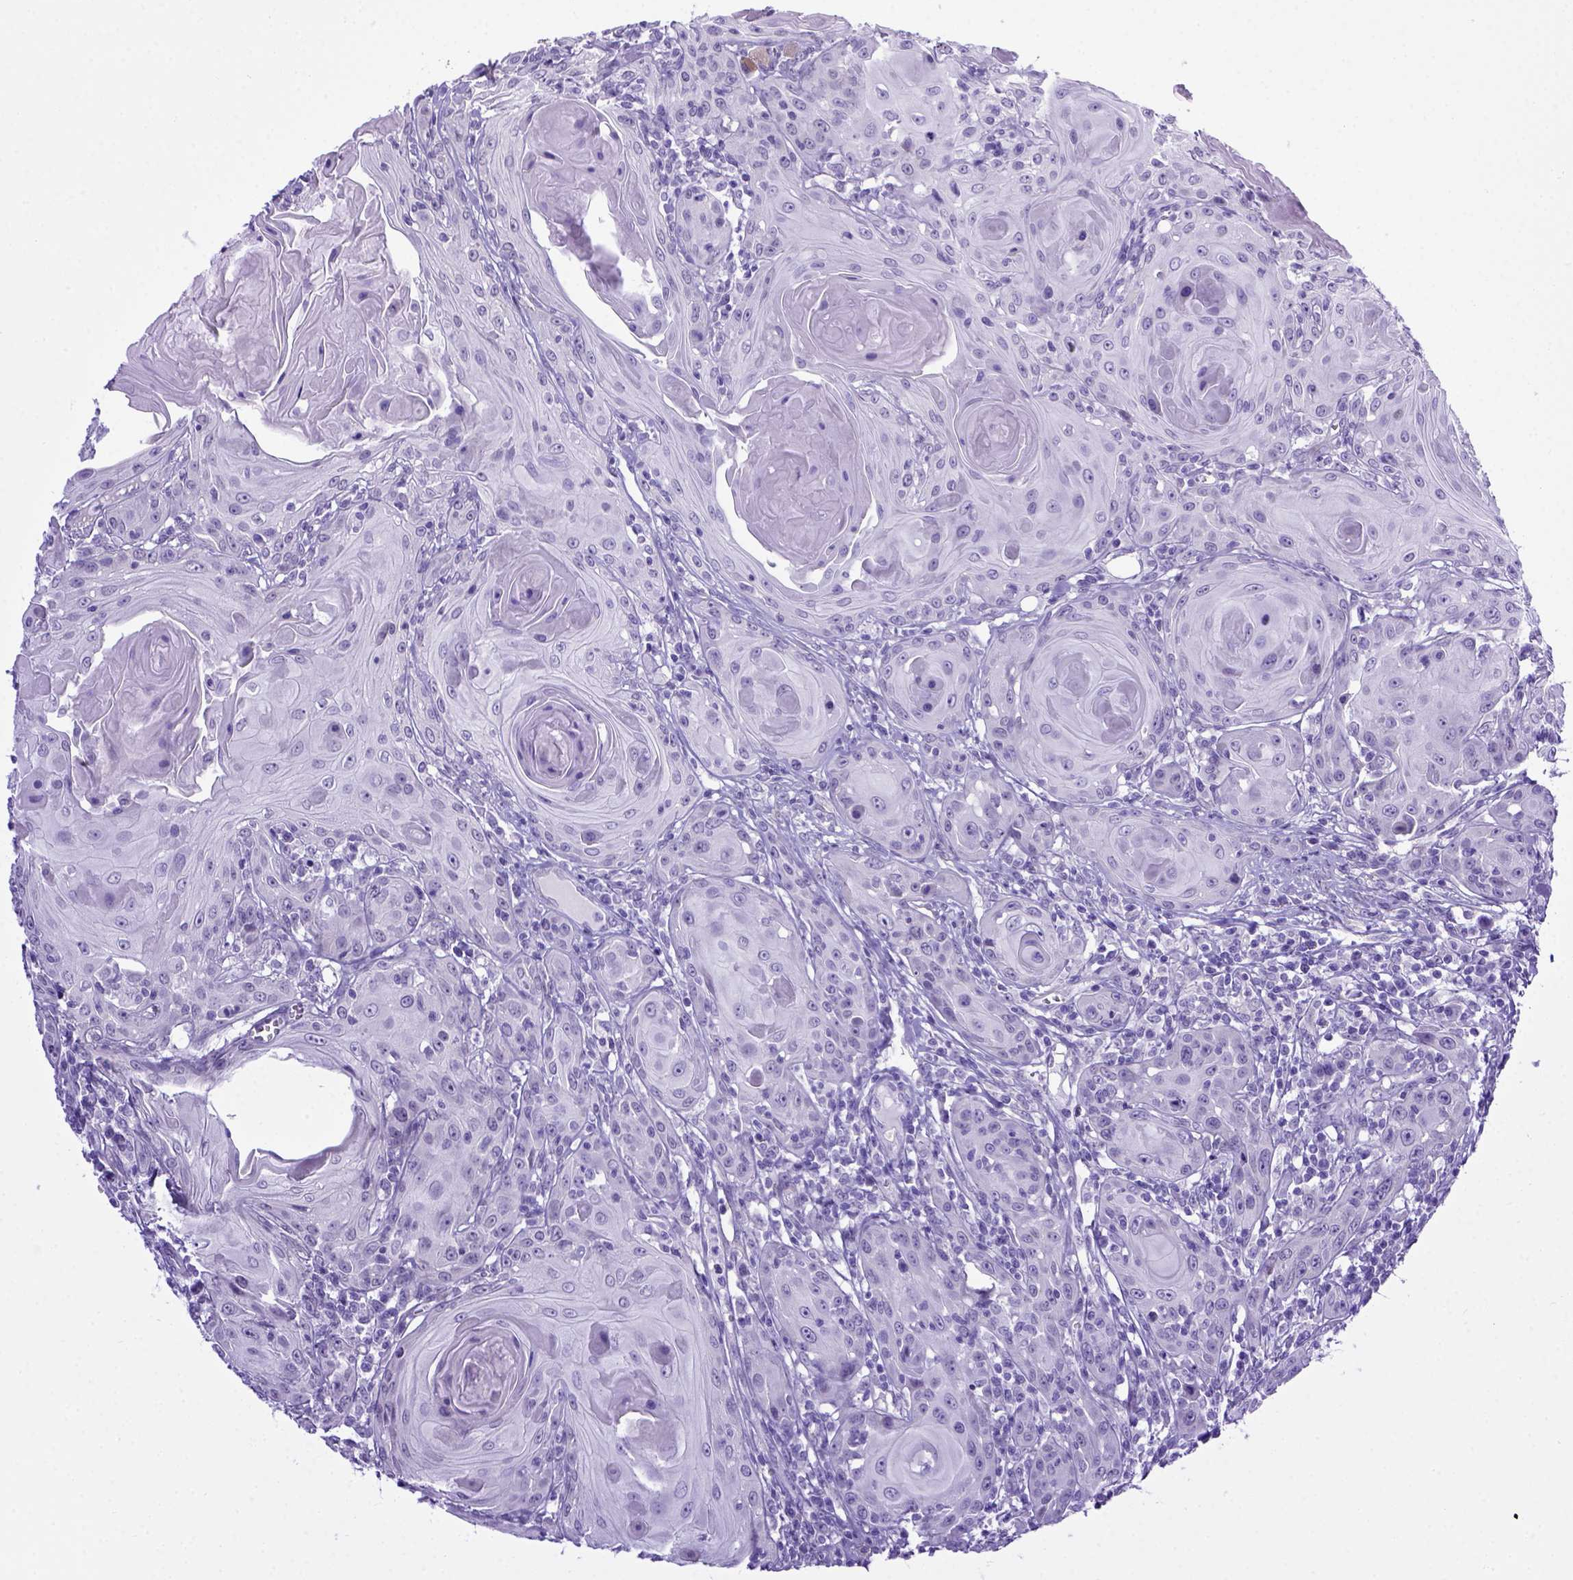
{"staining": {"intensity": "negative", "quantity": "none", "location": "none"}, "tissue": "head and neck cancer", "cell_type": "Tumor cells", "image_type": "cancer", "snomed": [{"axis": "morphology", "description": "Squamous cell carcinoma, NOS"}, {"axis": "topography", "description": "Head-Neck"}], "caption": "Human head and neck cancer stained for a protein using IHC exhibits no staining in tumor cells.", "gene": "ADAM12", "patient": {"sex": "female", "age": 80}}